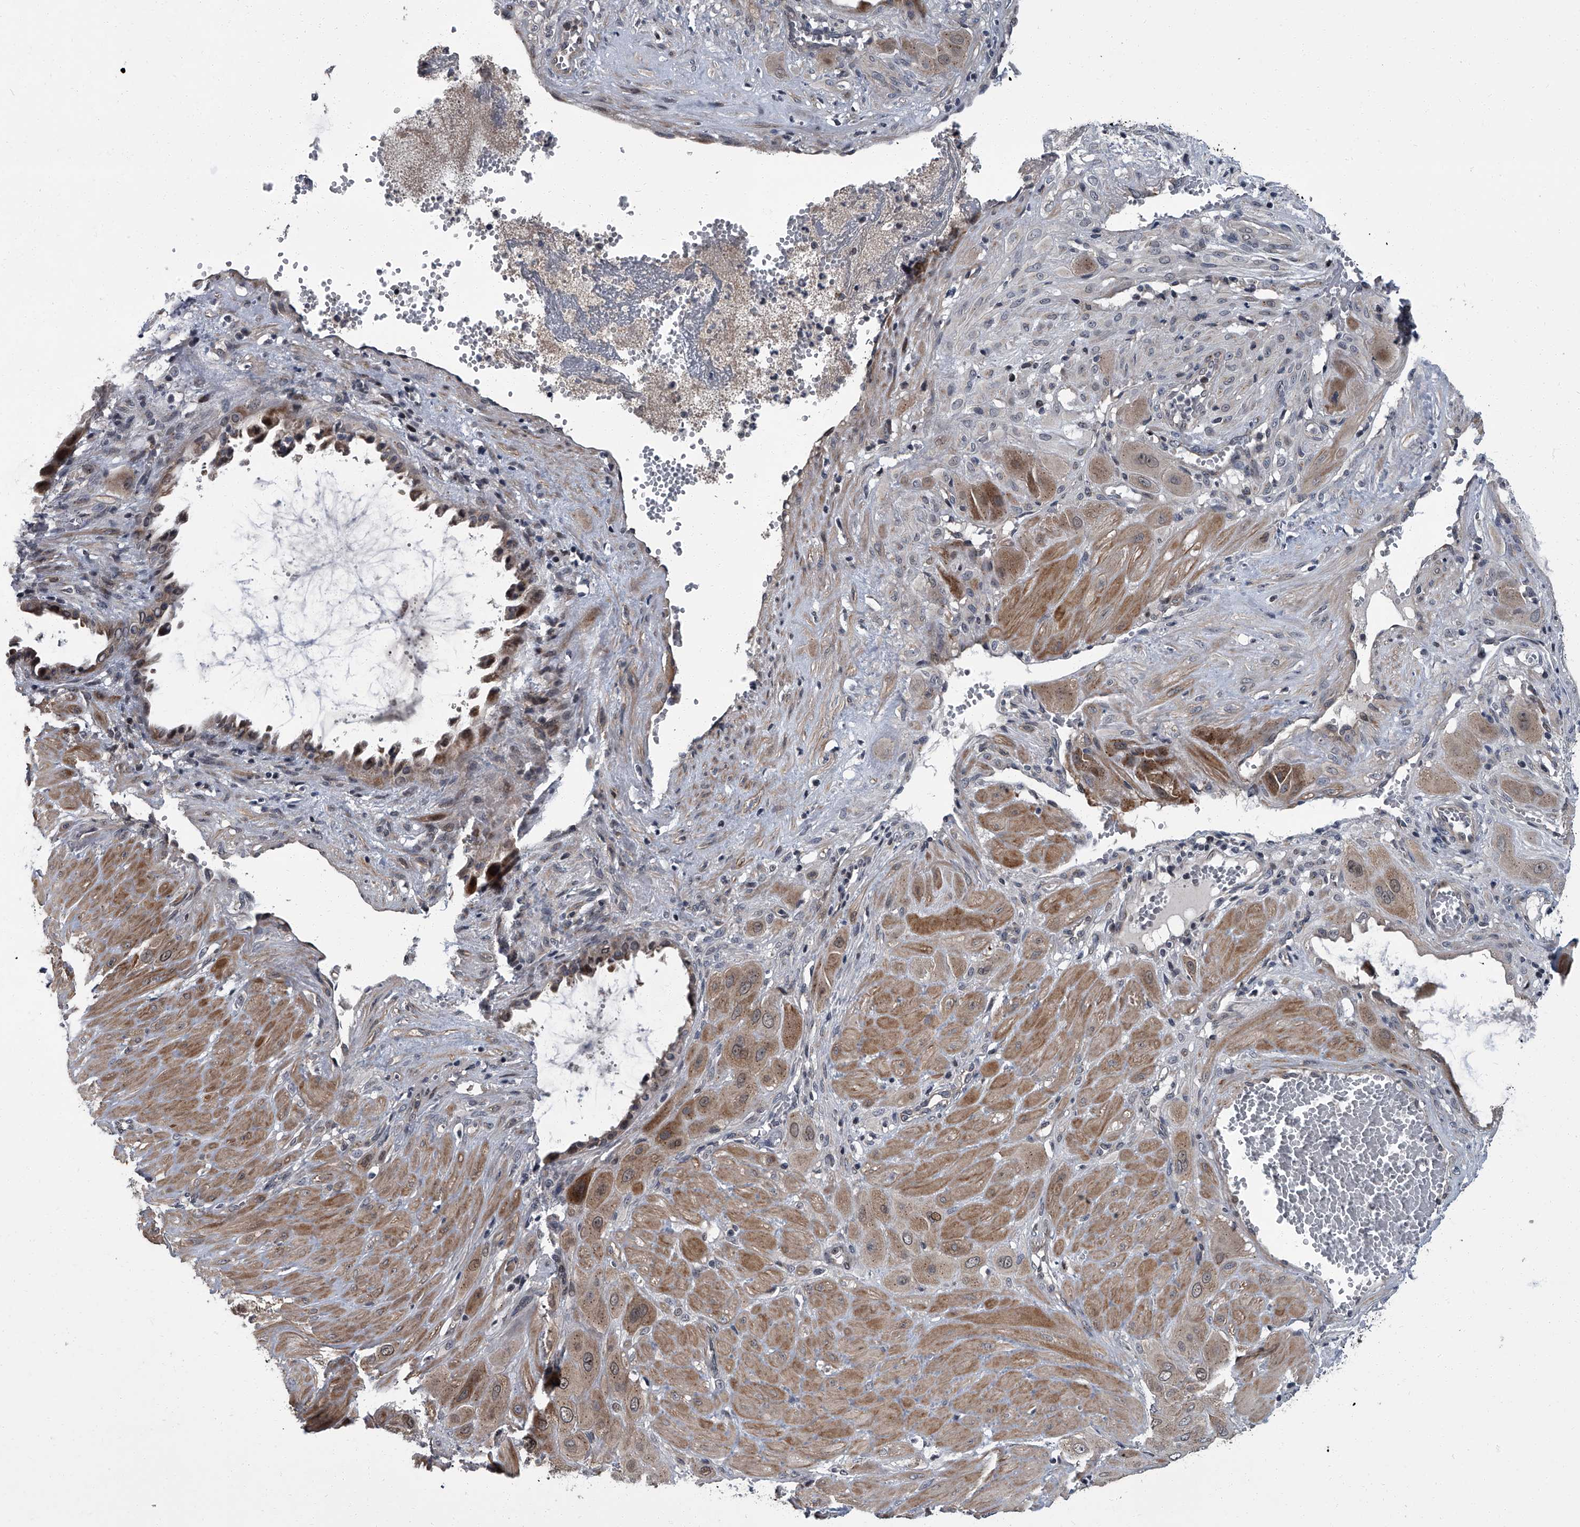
{"staining": {"intensity": "moderate", "quantity": ">75%", "location": "cytoplasmic/membranous,nuclear"}, "tissue": "cervical cancer", "cell_type": "Tumor cells", "image_type": "cancer", "snomed": [{"axis": "morphology", "description": "Squamous cell carcinoma, NOS"}, {"axis": "topography", "description": "Cervix"}], "caption": "The image demonstrates staining of cervical cancer, revealing moderate cytoplasmic/membranous and nuclear protein staining (brown color) within tumor cells.", "gene": "ZNF274", "patient": {"sex": "female", "age": 34}}